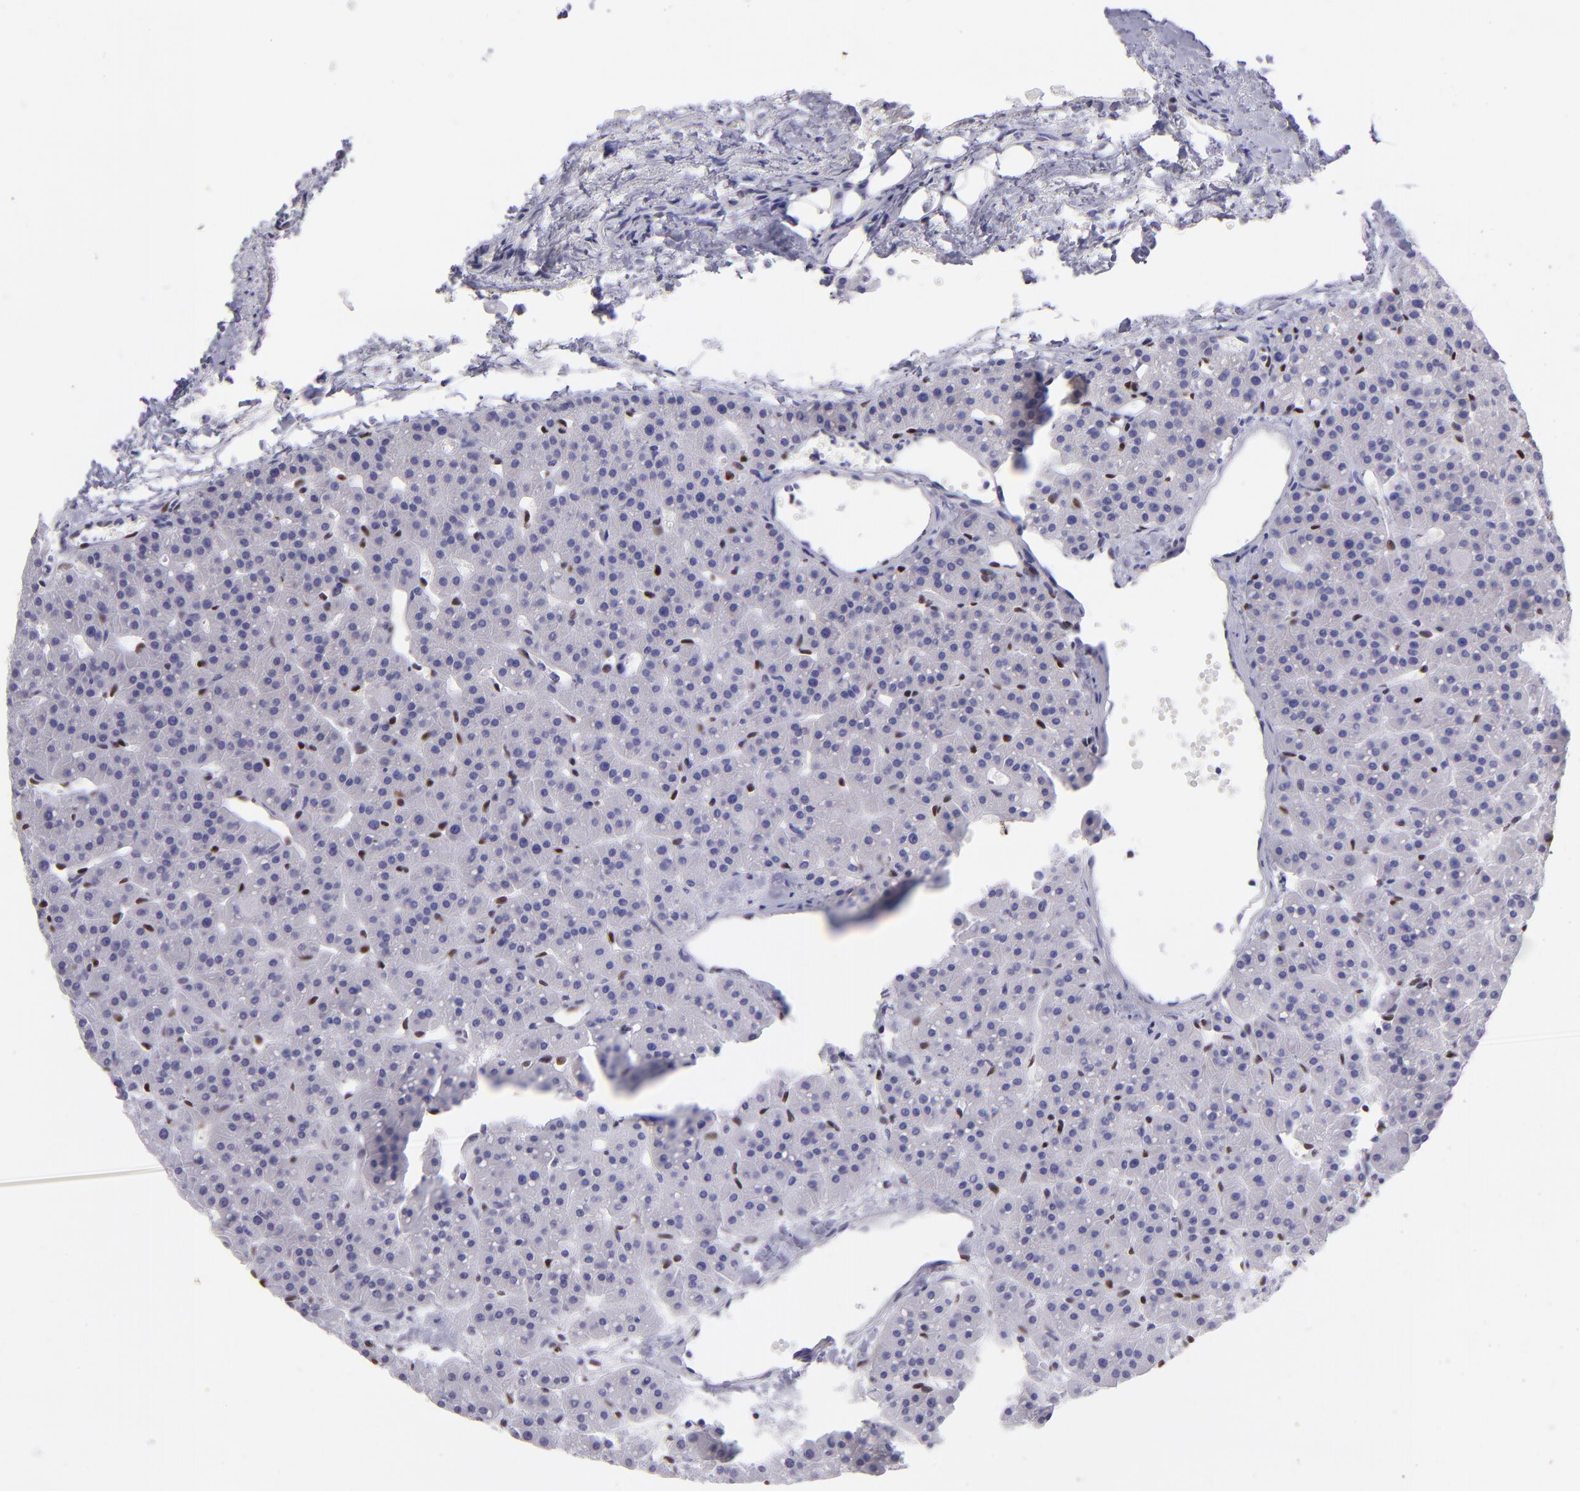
{"staining": {"intensity": "negative", "quantity": "none", "location": "none"}, "tissue": "parathyroid gland", "cell_type": "Glandular cells", "image_type": "normal", "snomed": [{"axis": "morphology", "description": "Normal tissue, NOS"}, {"axis": "topography", "description": "Parathyroid gland"}], "caption": "A high-resolution micrograph shows IHC staining of benign parathyroid gland, which displays no significant expression in glandular cells. (DAB IHC, high magnification).", "gene": "ETS1", "patient": {"sex": "female", "age": 76}}